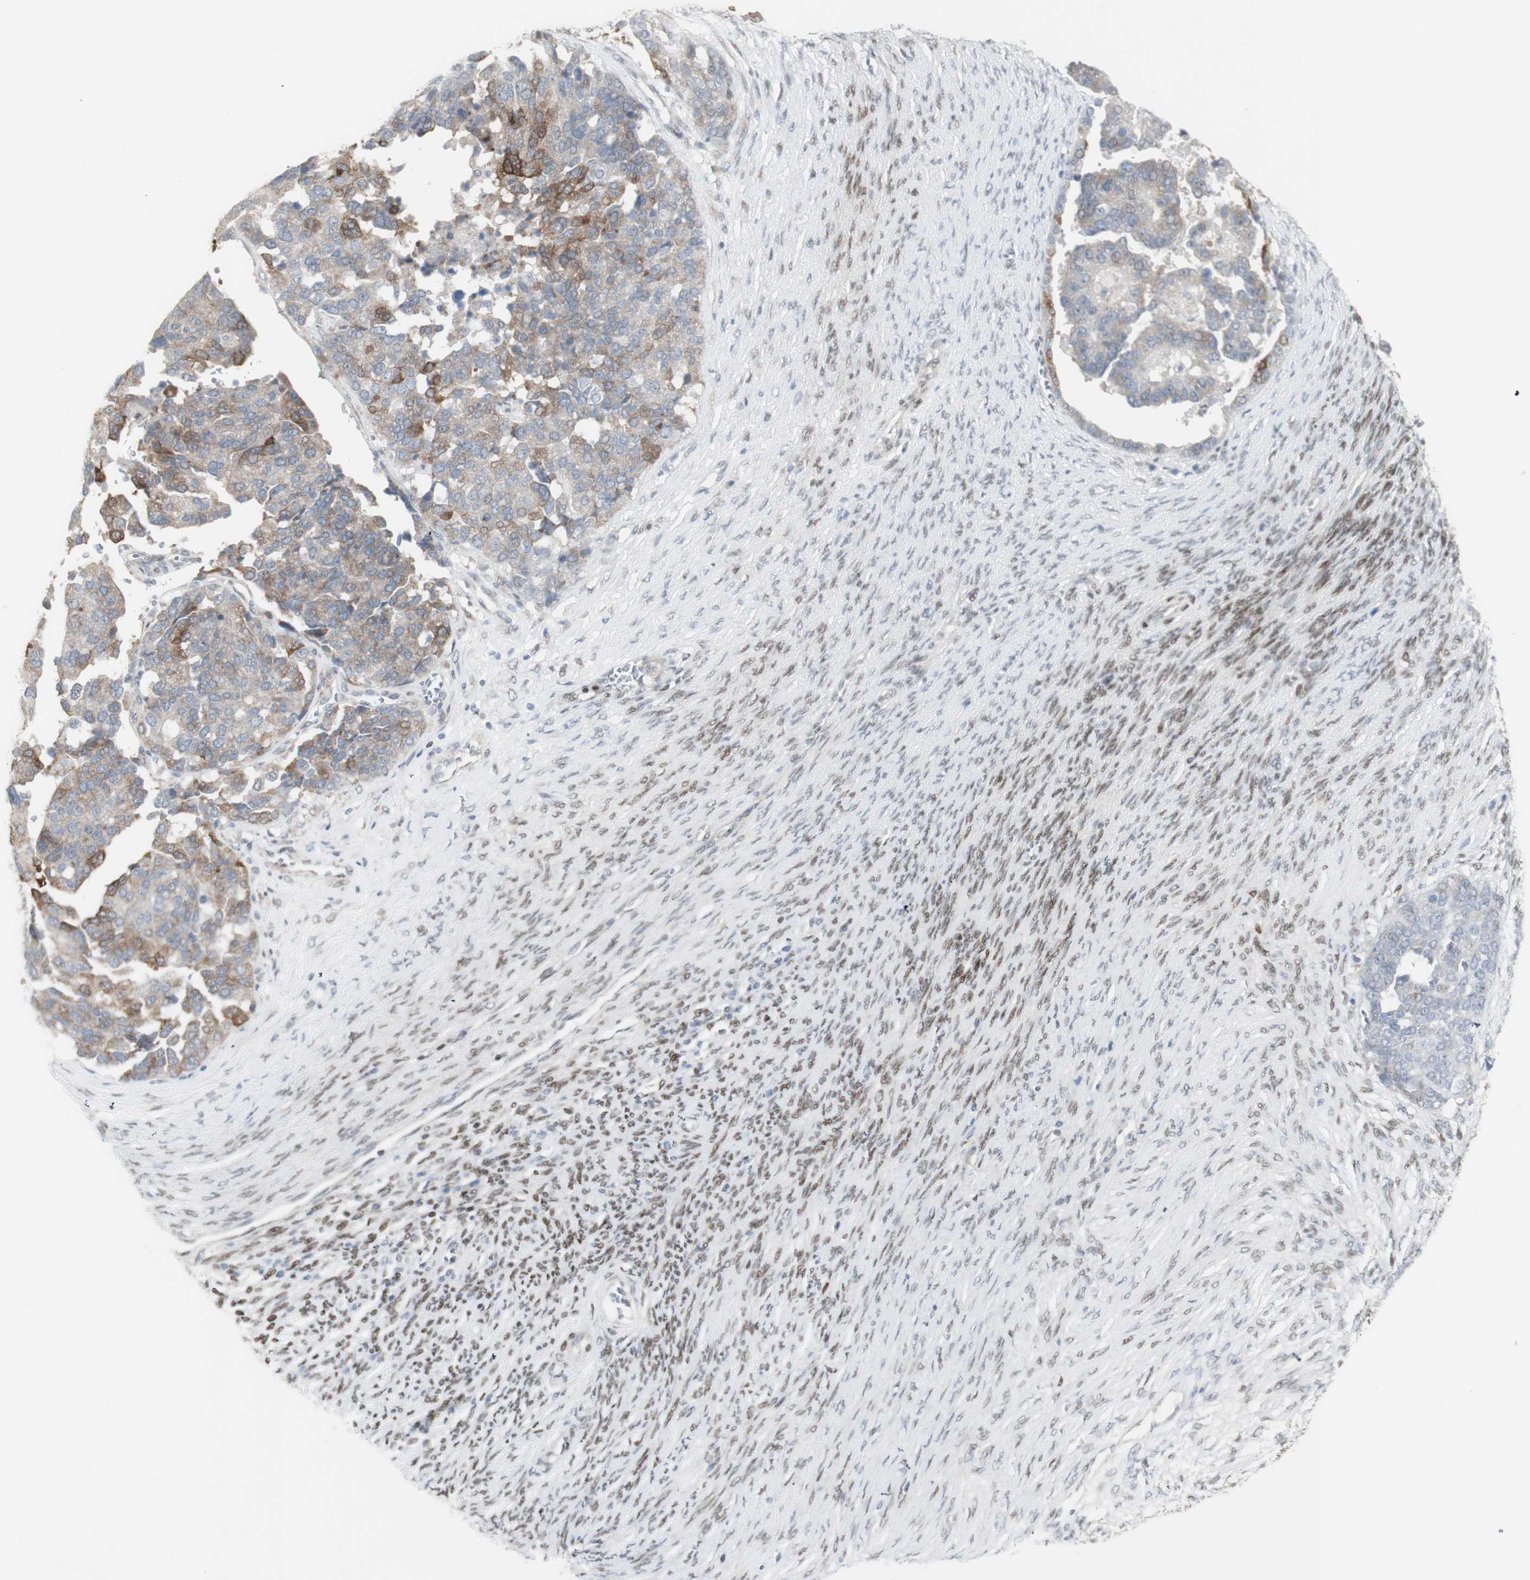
{"staining": {"intensity": "strong", "quantity": "<25%", "location": "cytoplasmic/membranous"}, "tissue": "ovarian cancer", "cell_type": "Tumor cells", "image_type": "cancer", "snomed": [{"axis": "morphology", "description": "Cystadenocarcinoma, serous, NOS"}, {"axis": "topography", "description": "Ovary"}], "caption": "A photomicrograph of serous cystadenocarcinoma (ovarian) stained for a protein demonstrates strong cytoplasmic/membranous brown staining in tumor cells.", "gene": "C1orf116", "patient": {"sex": "female", "age": 44}}